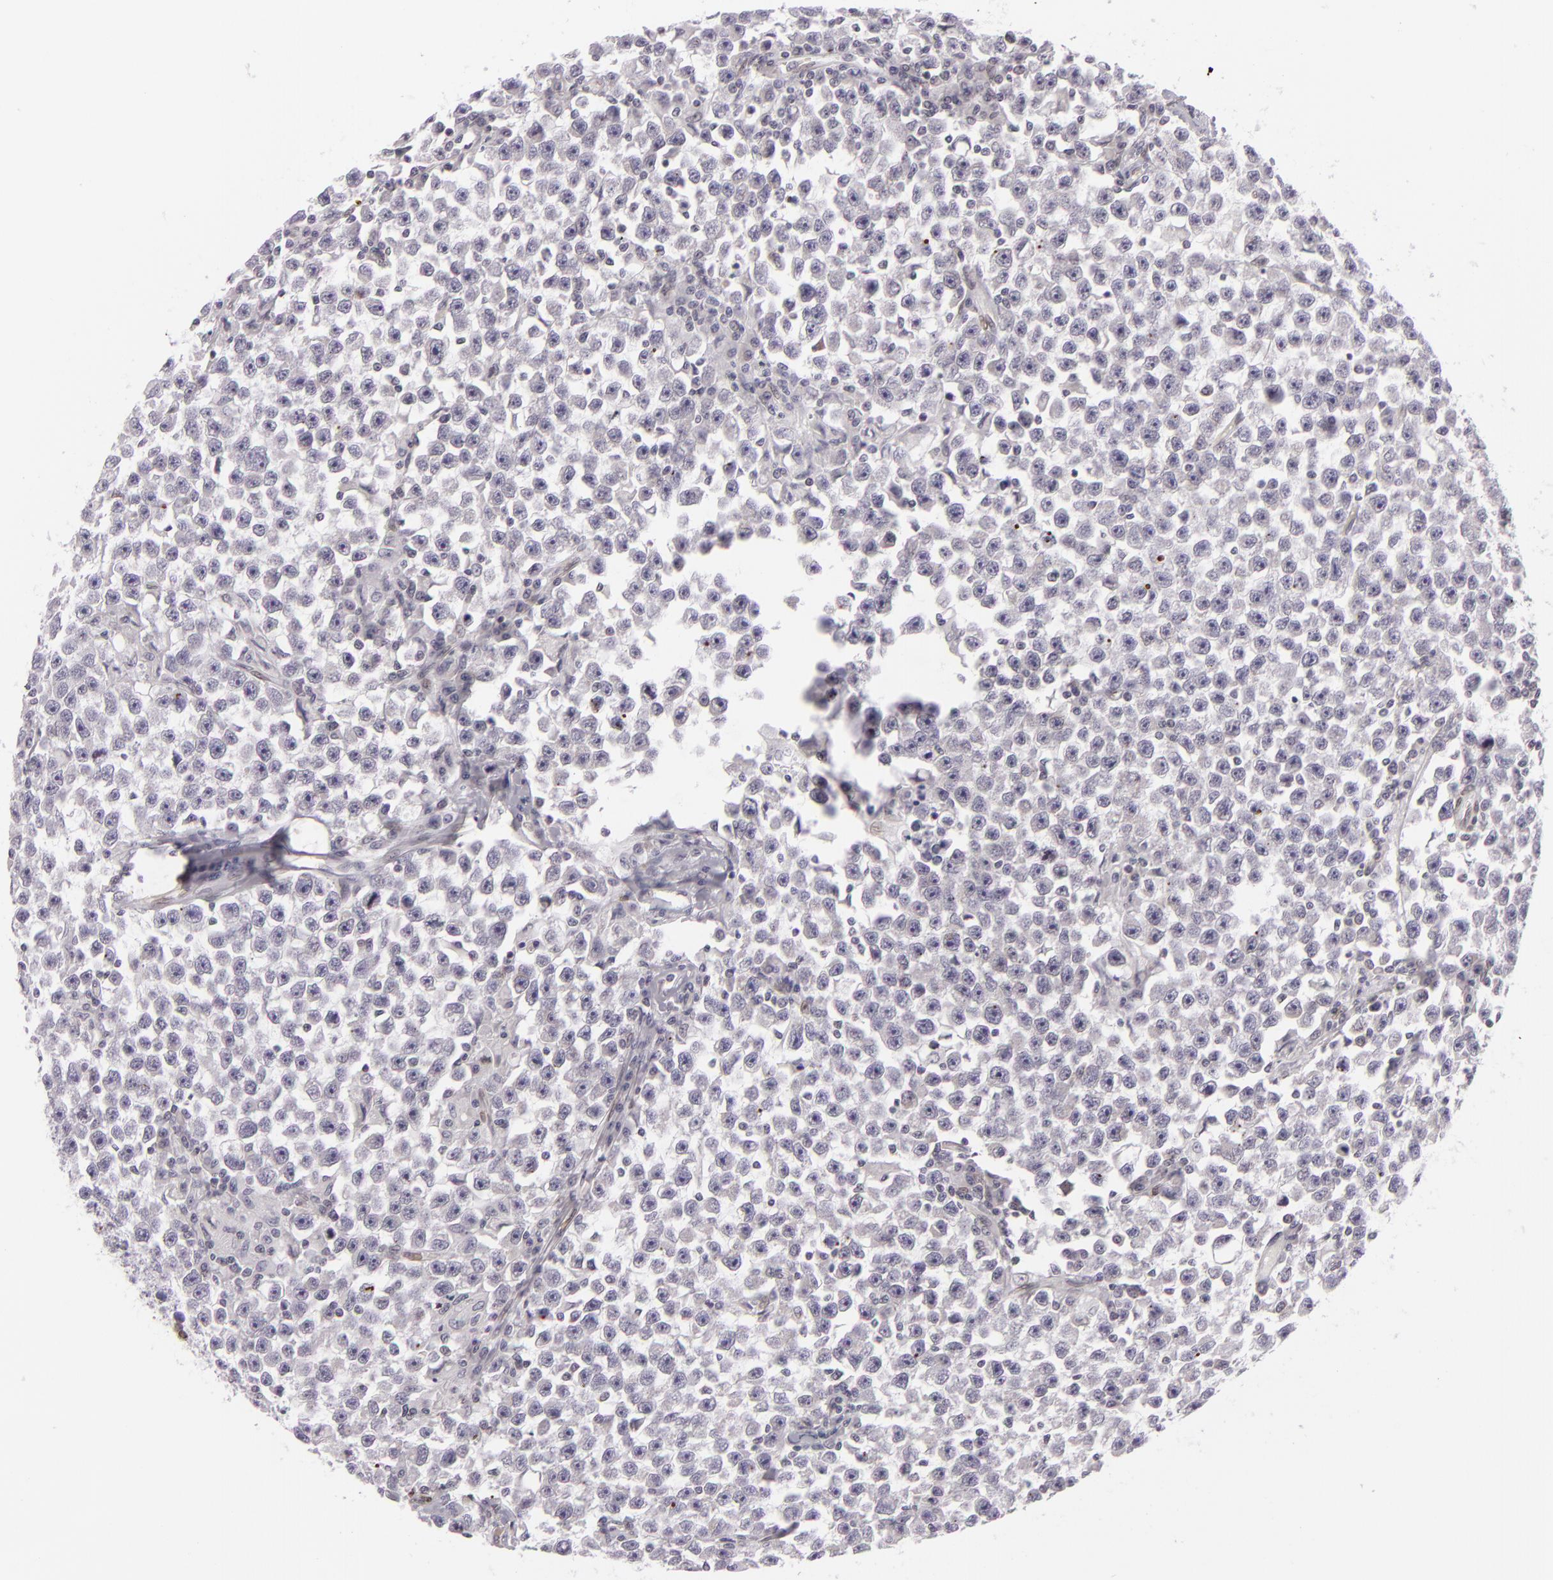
{"staining": {"intensity": "negative", "quantity": "none", "location": "none"}, "tissue": "testis cancer", "cell_type": "Tumor cells", "image_type": "cancer", "snomed": [{"axis": "morphology", "description": "Seminoma, NOS"}, {"axis": "topography", "description": "Testis"}], "caption": "This is an IHC histopathology image of testis cancer. There is no positivity in tumor cells.", "gene": "EMD", "patient": {"sex": "male", "age": 33}}